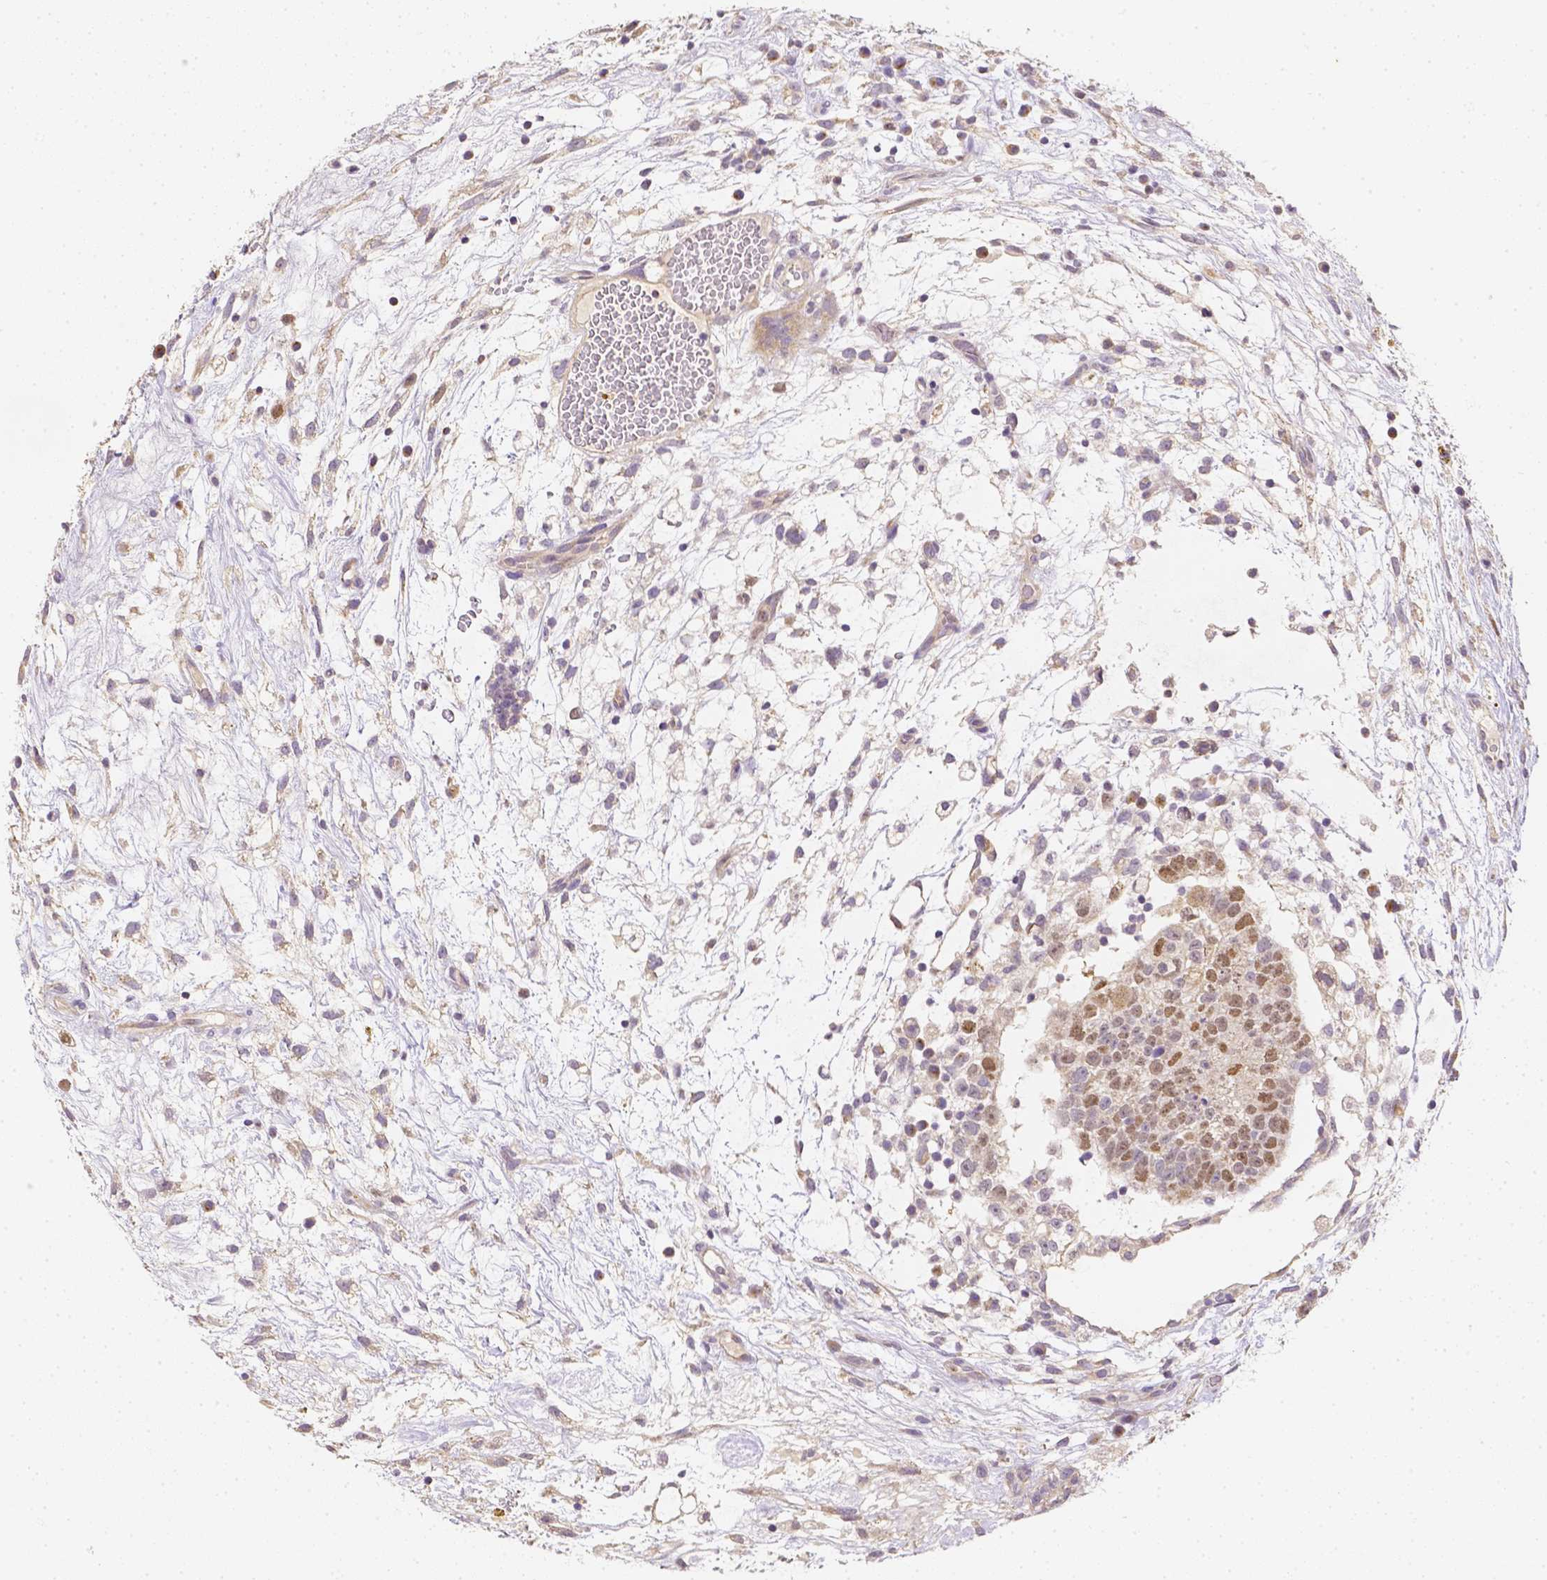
{"staining": {"intensity": "moderate", "quantity": "25%-75%", "location": "cytoplasmic/membranous"}, "tissue": "testis cancer", "cell_type": "Tumor cells", "image_type": "cancer", "snomed": [{"axis": "morphology", "description": "Normal tissue, NOS"}, {"axis": "morphology", "description": "Carcinoma, Embryonal, NOS"}, {"axis": "topography", "description": "Testis"}], "caption": "Testis embryonal carcinoma was stained to show a protein in brown. There is medium levels of moderate cytoplasmic/membranous expression in about 25%-75% of tumor cells.", "gene": "C10orf67", "patient": {"sex": "male", "age": 32}}